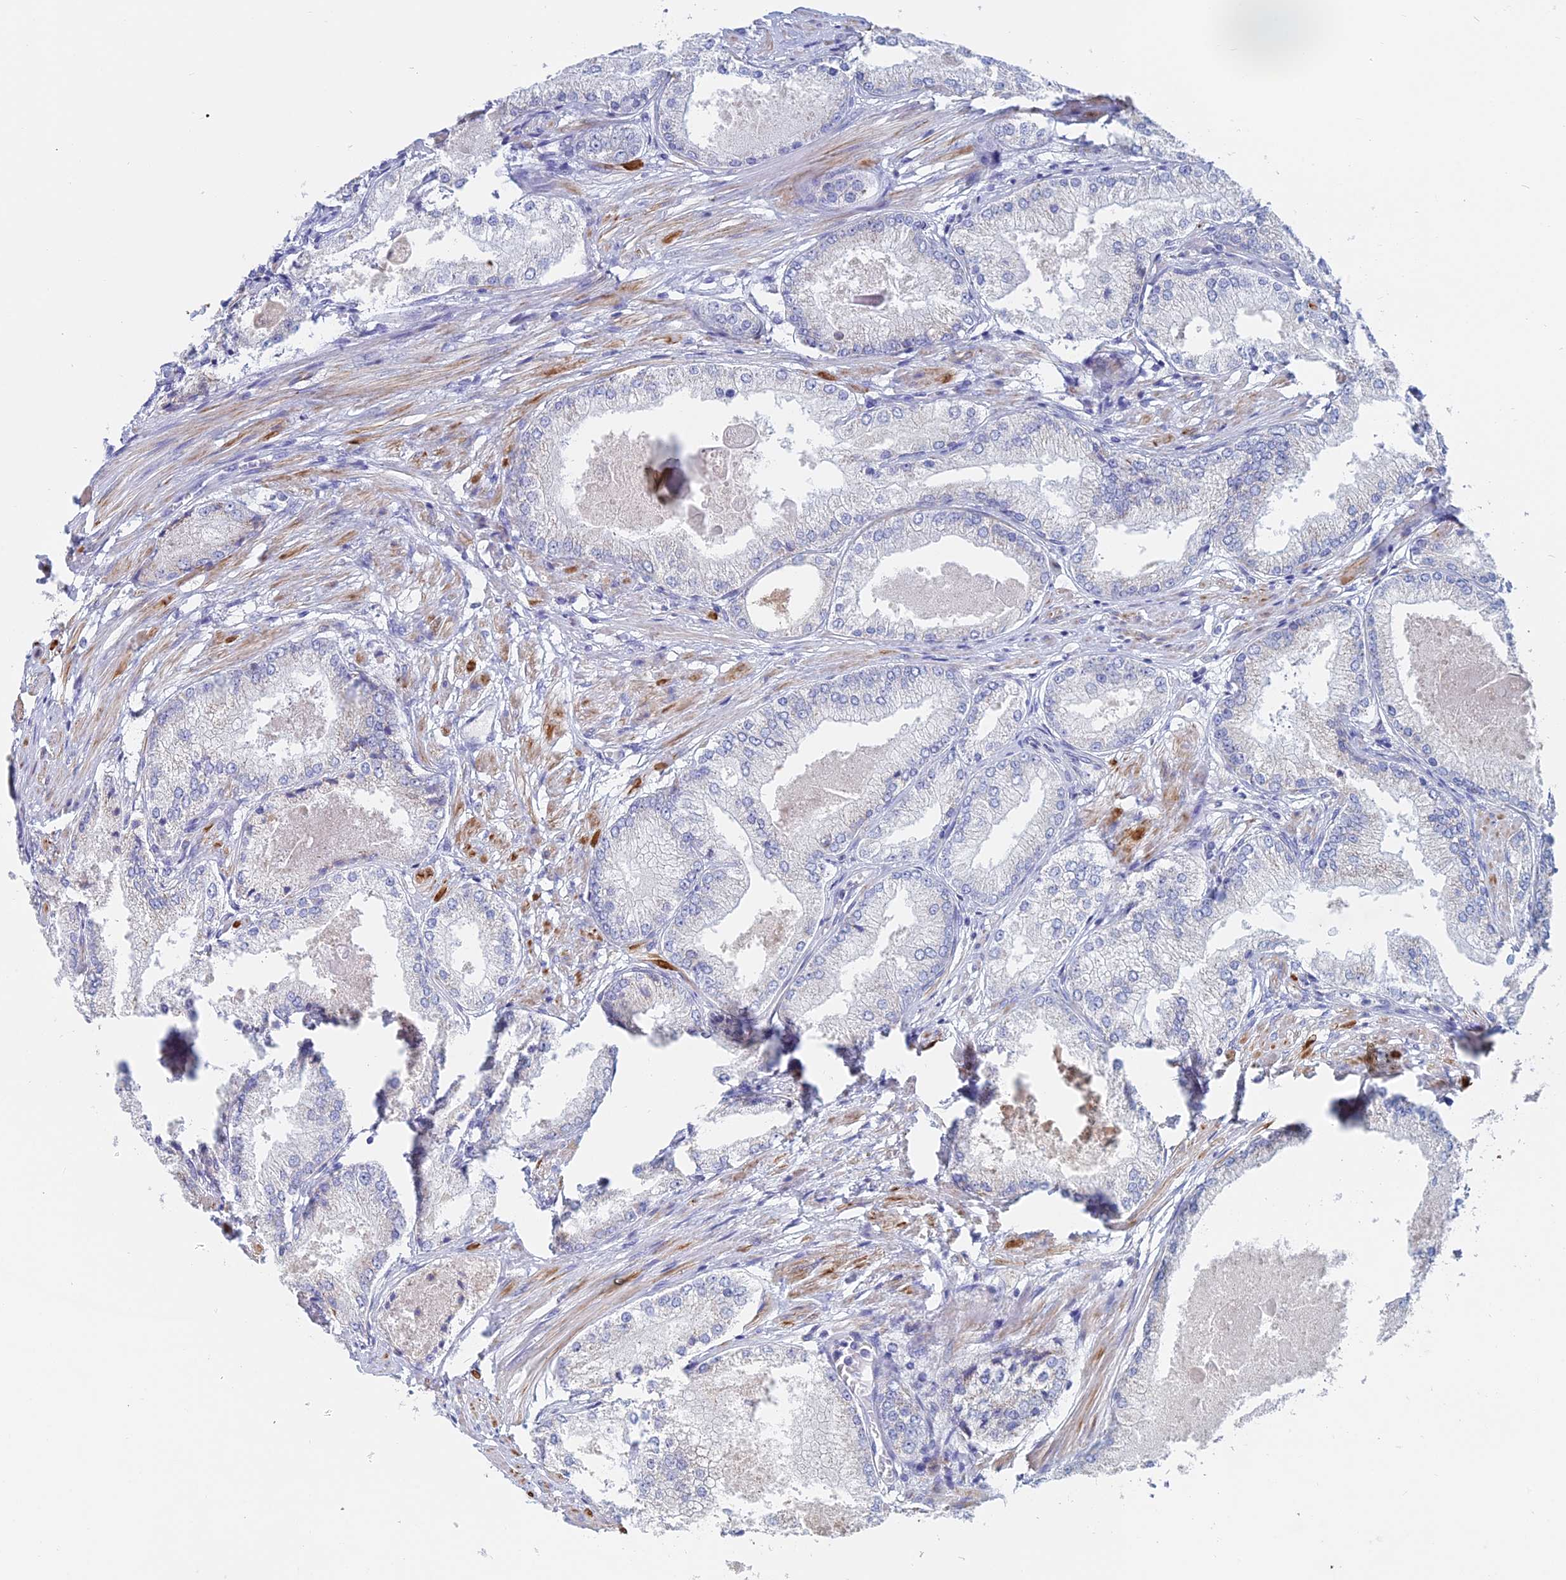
{"staining": {"intensity": "negative", "quantity": "none", "location": "none"}, "tissue": "prostate cancer", "cell_type": "Tumor cells", "image_type": "cancer", "snomed": [{"axis": "morphology", "description": "Adenocarcinoma, Low grade"}, {"axis": "topography", "description": "Prostate"}], "caption": "There is no significant positivity in tumor cells of prostate cancer.", "gene": "ACSM1", "patient": {"sex": "male", "age": 68}}